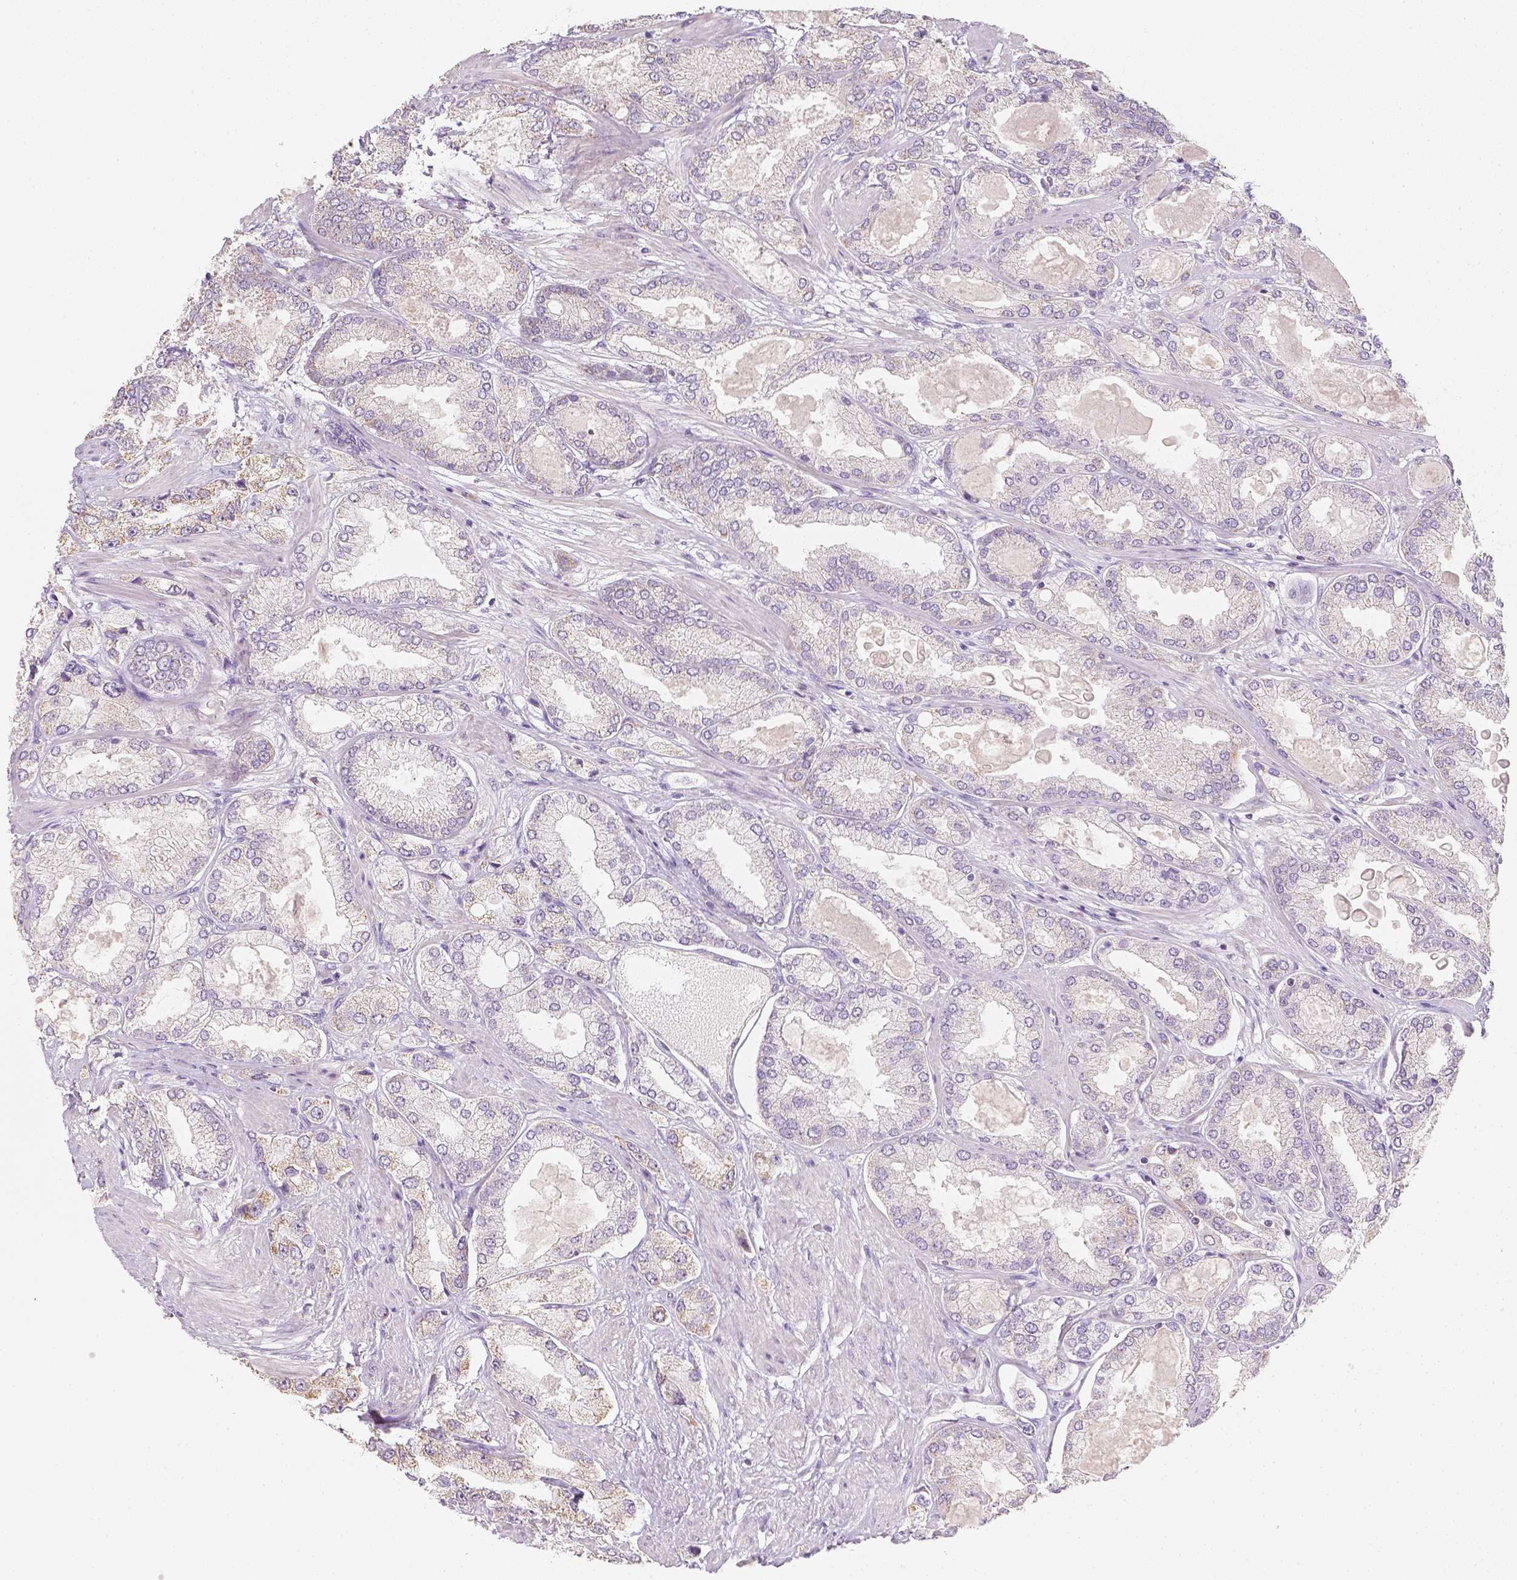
{"staining": {"intensity": "negative", "quantity": "none", "location": "none"}, "tissue": "prostate cancer", "cell_type": "Tumor cells", "image_type": "cancer", "snomed": [{"axis": "morphology", "description": "Adenocarcinoma, High grade"}, {"axis": "topography", "description": "Prostate"}], "caption": "A photomicrograph of prostate cancer (high-grade adenocarcinoma) stained for a protein exhibits no brown staining in tumor cells. (DAB IHC visualized using brightfield microscopy, high magnification).", "gene": "NVL", "patient": {"sex": "male", "age": 68}}